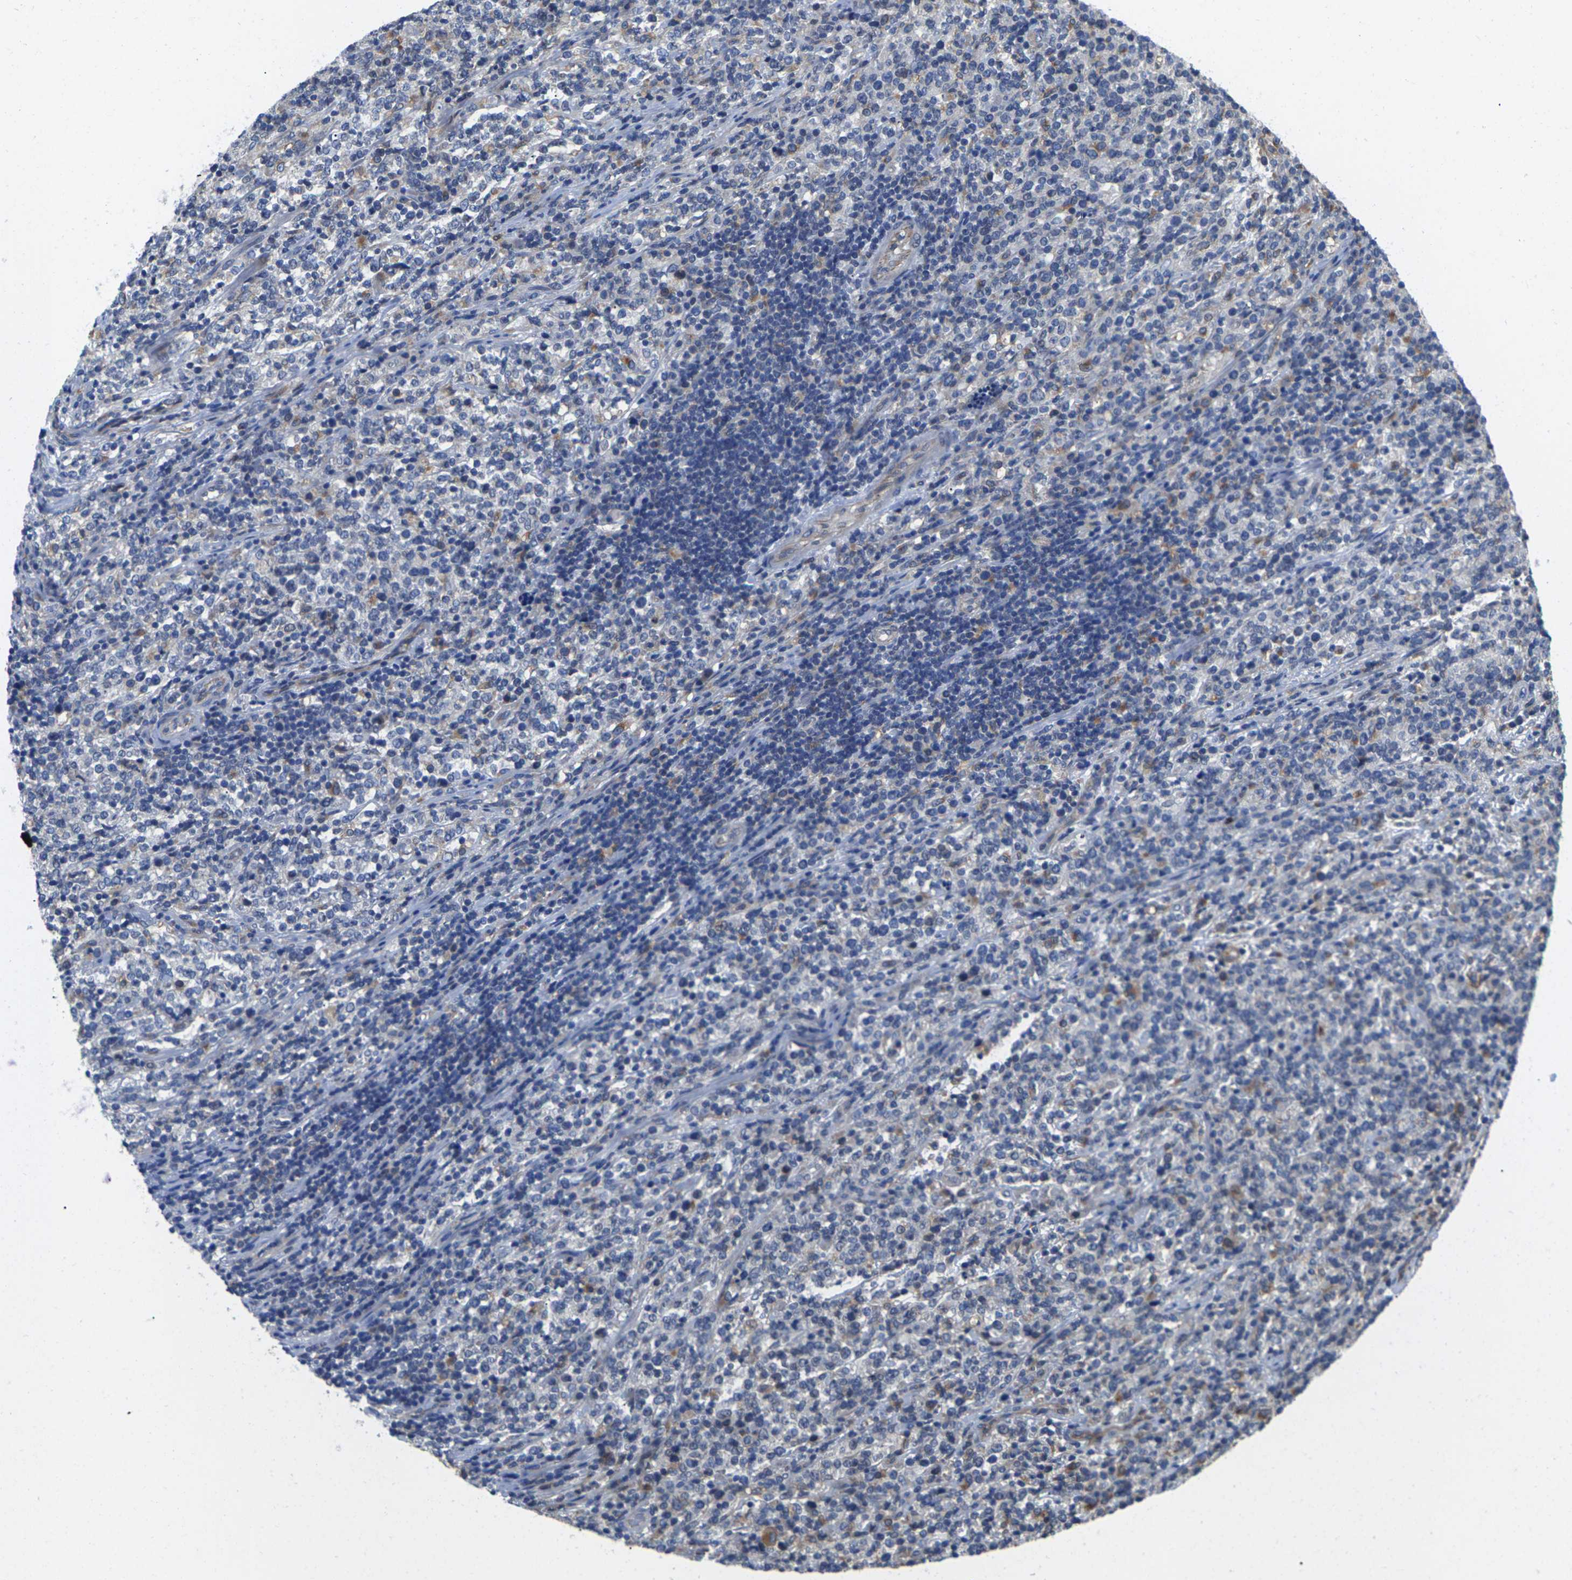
{"staining": {"intensity": "negative", "quantity": "none", "location": "none"}, "tissue": "lymphoma", "cell_type": "Tumor cells", "image_type": "cancer", "snomed": [{"axis": "morphology", "description": "Malignant lymphoma, non-Hodgkin's type, High grade"}, {"axis": "topography", "description": "Soft tissue"}], "caption": "An immunohistochemistry histopathology image of malignant lymphoma, non-Hodgkin's type (high-grade) is shown. There is no staining in tumor cells of malignant lymphoma, non-Hodgkin's type (high-grade).", "gene": "SCNN1A", "patient": {"sex": "male", "age": 18}}